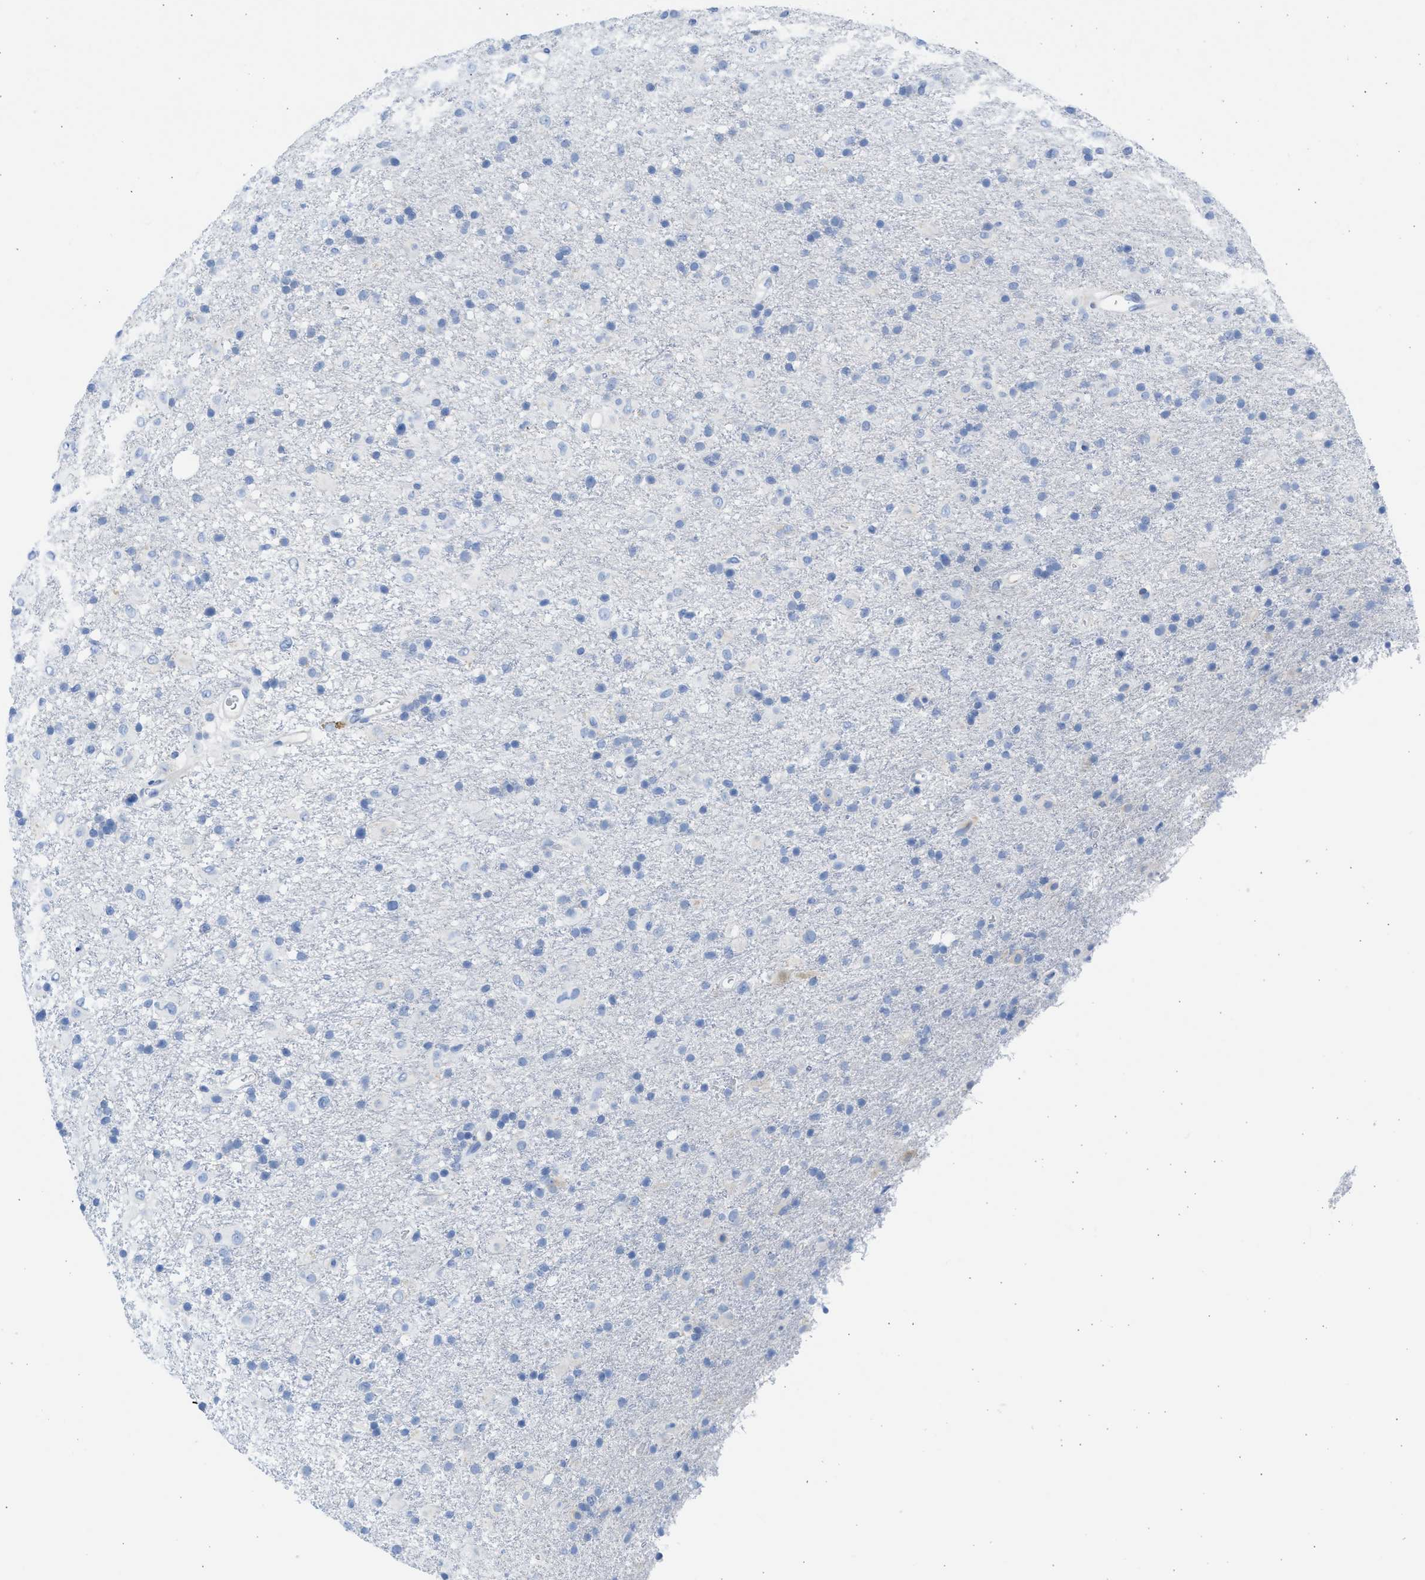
{"staining": {"intensity": "negative", "quantity": "none", "location": "none"}, "tissue": "glioma", "cell_type": "Tumor cells", "image_type": "cancer", "snomed": [{"axis": "morphology", "description": "Glioma, malignant, Low grade"}, {"axis": "topography", "description": "Brain"}], "caption": "DAB immunohistochemical staining of malignant glioma (low-grade) displays no significant staining in tumor cells. Nuclei are stained in blue.", "gene": "SPATA3", "patient": {"sex": "male", "age": 65}}